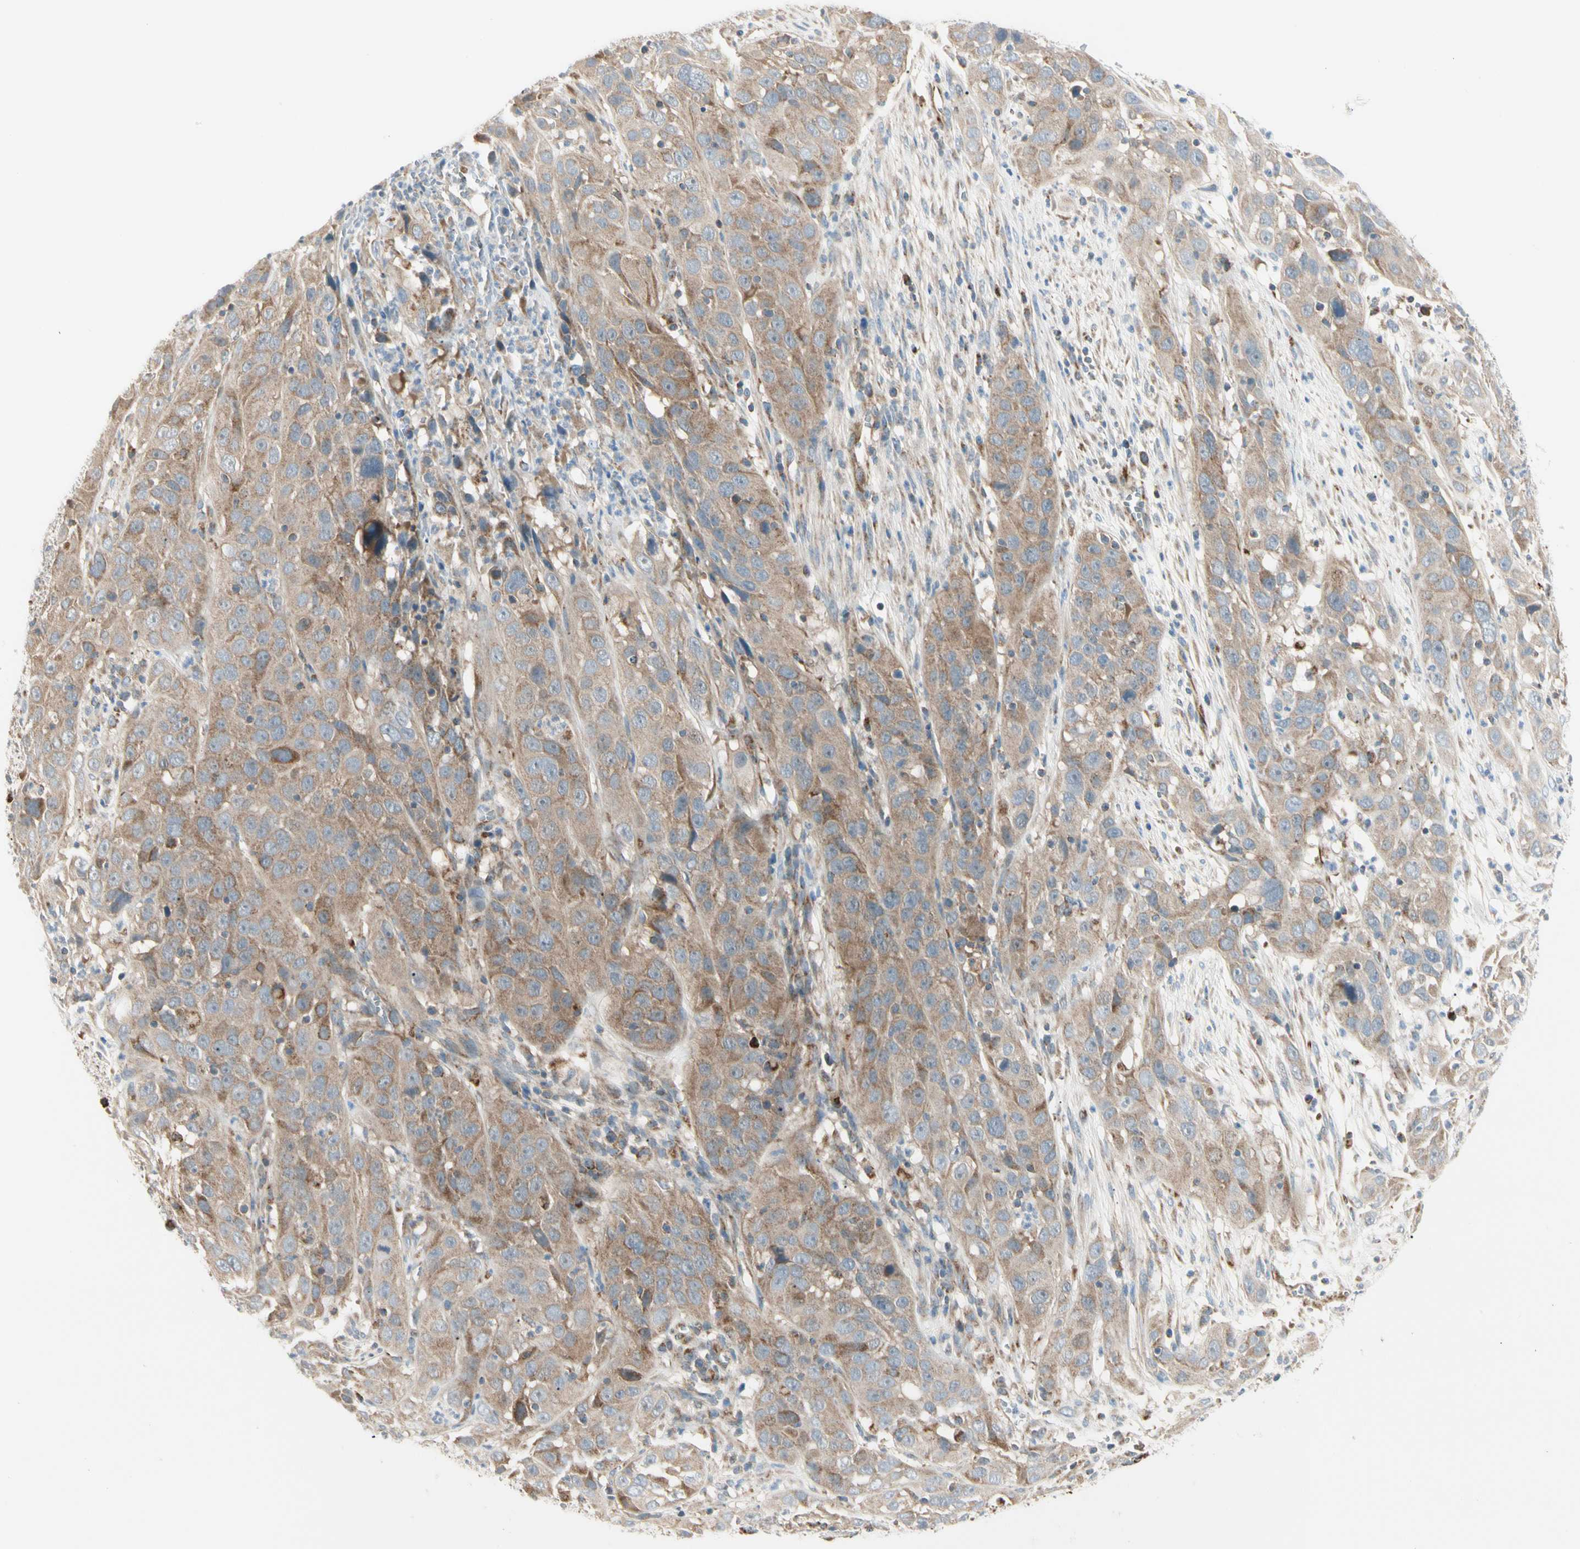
{"staining": {"intensity": "moderate", "quantity": ">75%", "location": "cytoplasmic/membranous"}, "tissue": "cervical cancer", "cell_type": "Tumor cells", "image_type": "cancer", "snomed": [{"axis": "morphology", "description": "Squamous cell carcinoma, NOS"}, {"axis": "topography", "description": "Cervix"}], "caption": "Cervical cancer stained for a protein shows moderate cytoplasmic/membranous positivity in tumor cells. (DAB IHC, brown staining for protein, blue staining for nuclei).", "gene": "TBC1D10A", "patient": {"sex": "female", "age": 32}}